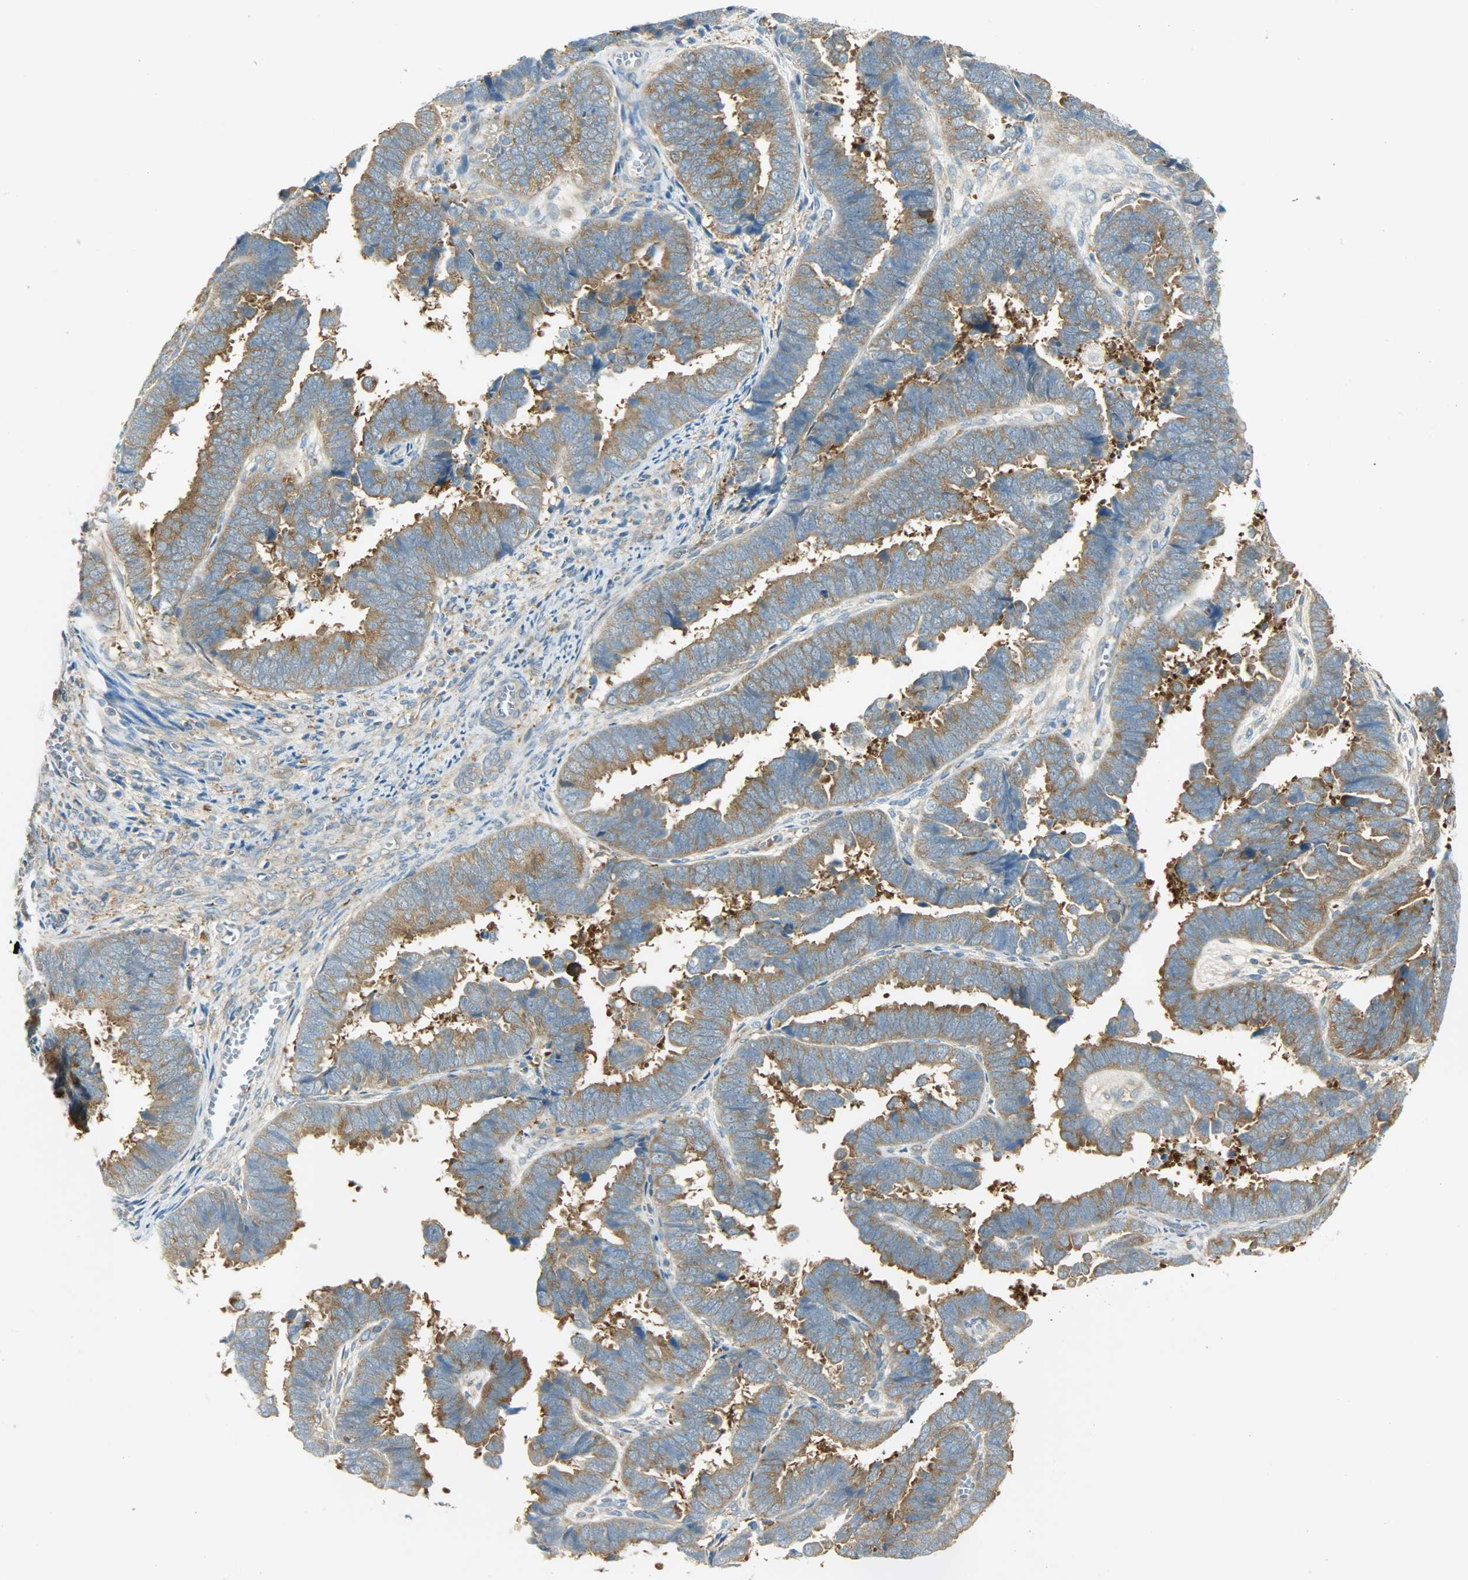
{"staining": {"intensity": "strong", "quantity": ">75%", "location": "cytoplasmic/membranous"}, "tissue": "endometrial cancer", "cell_type": "Tumor cells", "image_type": "cancer", "snomed": [{"axis": "morphology", "description": "Adenocarcinoma, NOS"}, {"axis": "topography", "description": "Endometrium"}], "caption": "Tumor cells show strong cytoplasmic/membranous positivity in about >75% of cells in adenocarcinoma (endometrial).", "gene": "TSC22D2", "patient": {"sex": "female", "age": 75}}